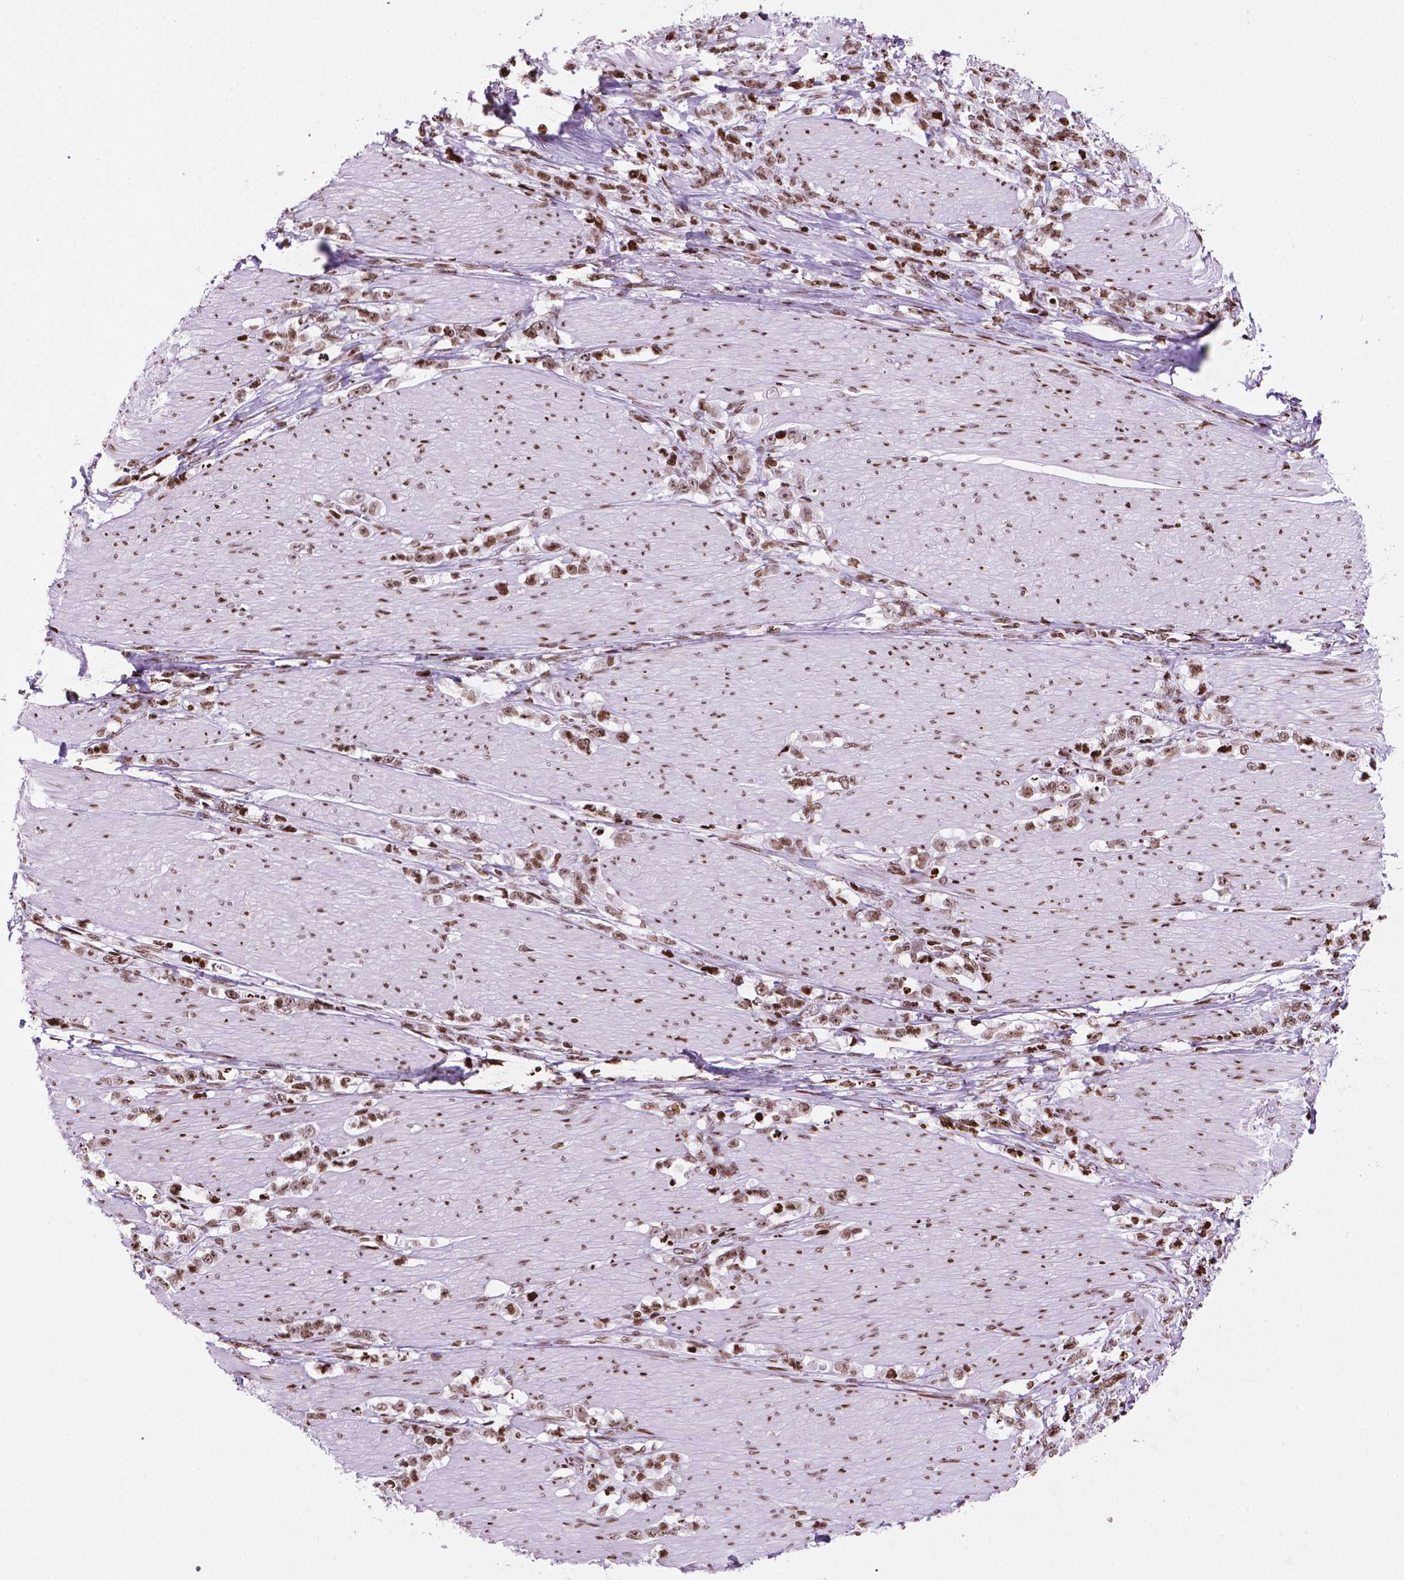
{"staining": {"intensity": "moderate", "quantity": ">75%", "location": "nuclear"}, "tissue": "stomach cancer", "cell_type": "Tumor cells", "image_type": "cancer", "snomed": [{"axis": "morphology", "description": "Adenocarcinoma, NOS"}, {"axis": "topography", "description": "Stomach, lower"}], "caption": "About >75% of tumor cells in adenocarcinoma (stomach) reveal moderate nuclear protein staining as visualized by brown immunohistochemical staining.", "gene": "TMEM250", "patient": {"sex": "male", "age": 88}}